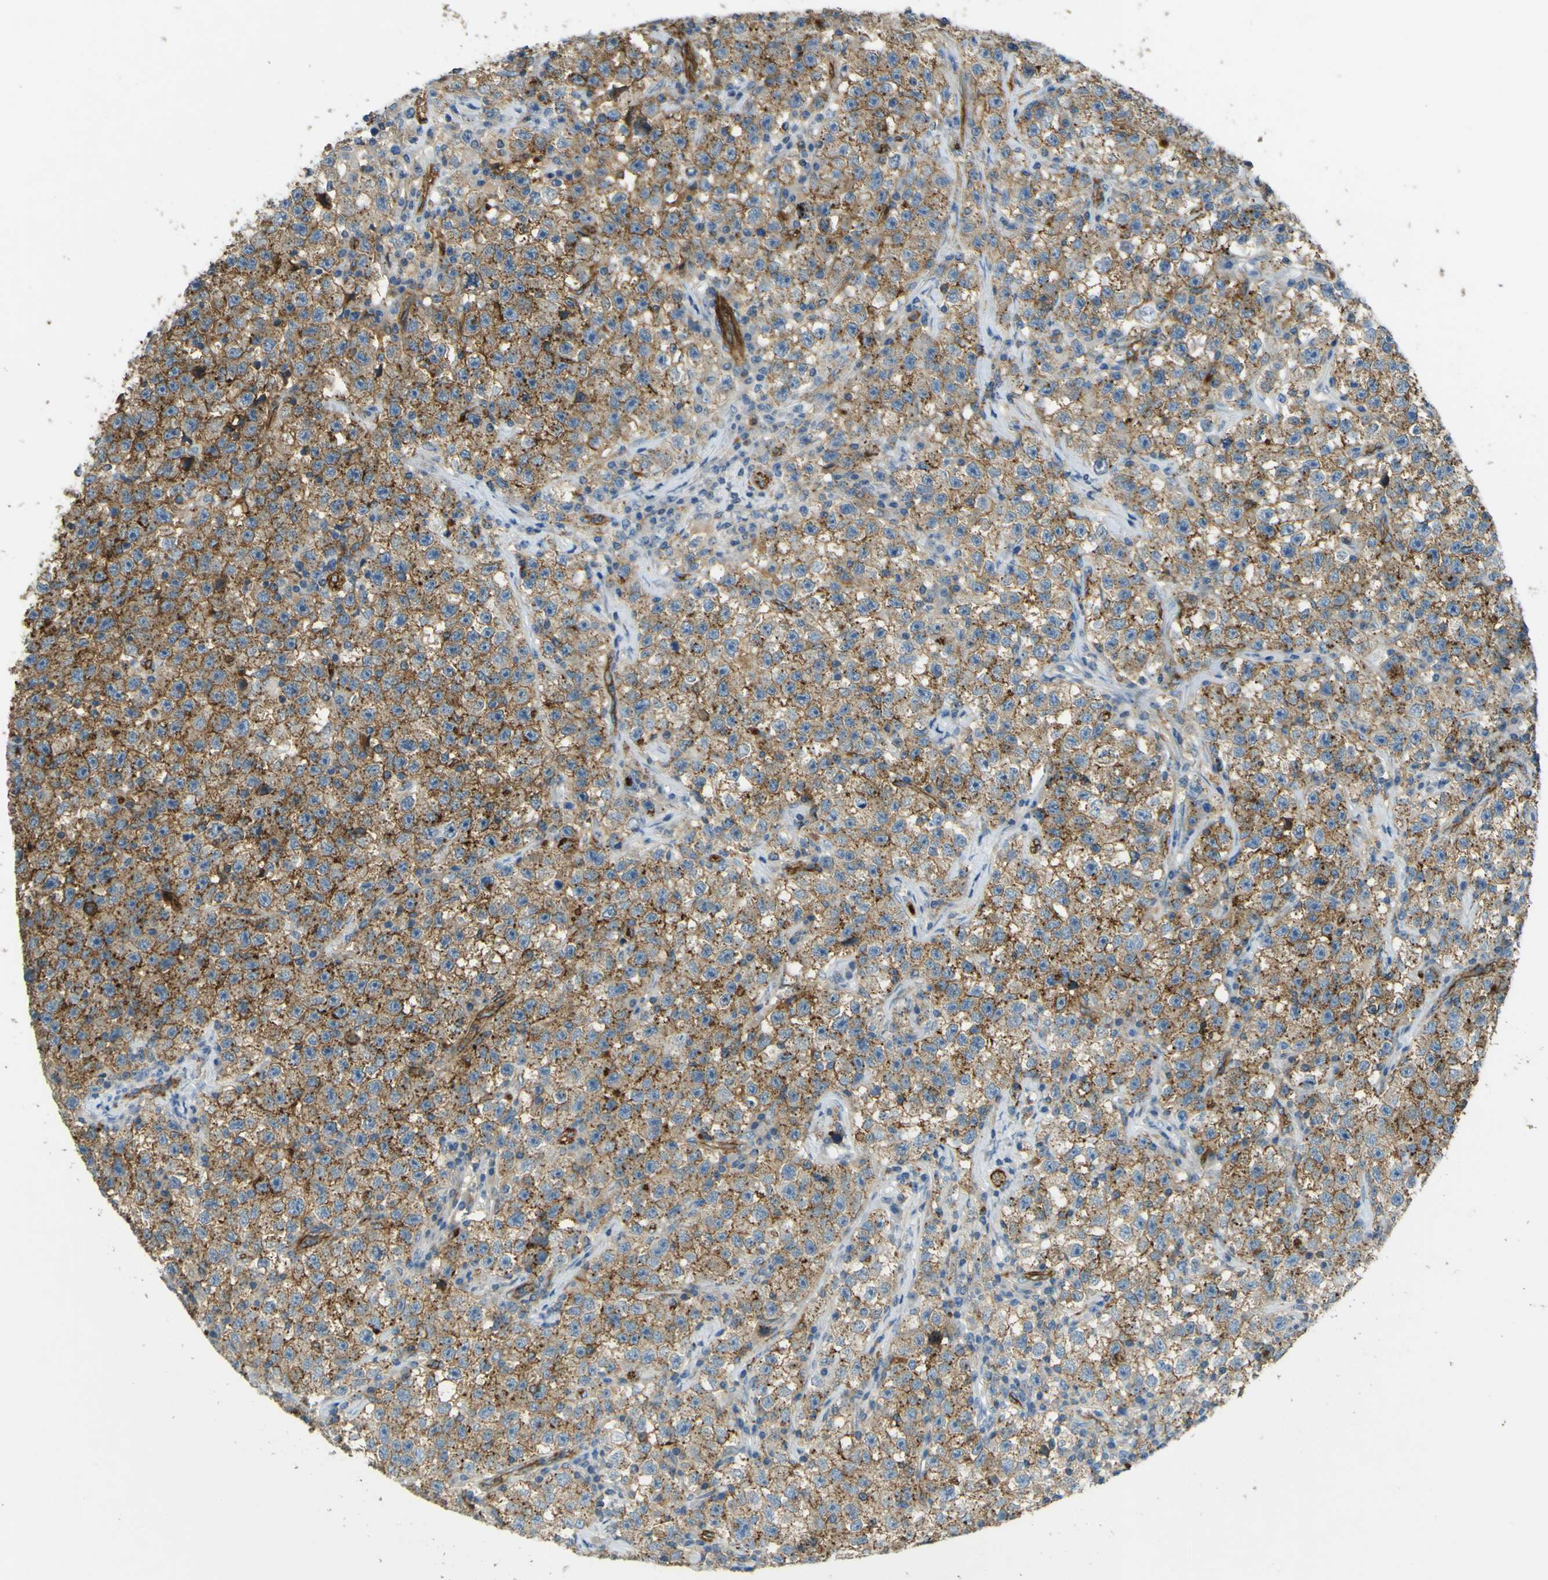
{"staining": {"intensity": "moderate", "quantity": ">75%", "location": "cytoplasmic/membranous"}, "tissue": "testis cancer", "cell_type": "Tumor cells", "image_type": "cancer", "snomed": [{"axis": "morphology", "description": "Seminoma, NOS"}, {"axis": "topography", "description": "Testis"}], "caption": "Tumor cells exhibit moderate cytoplasmic/membranous positivity in about >75% of cells in testis cancer. The protein of interest is stained brown, and the nuclei are stained in blue (DAB (3,3'-diaminobenzidine) IHC with brightfield microscopy, high magnification).", "gene": "PLXDC1", "patient": {"sex": "male", "age": 22}}